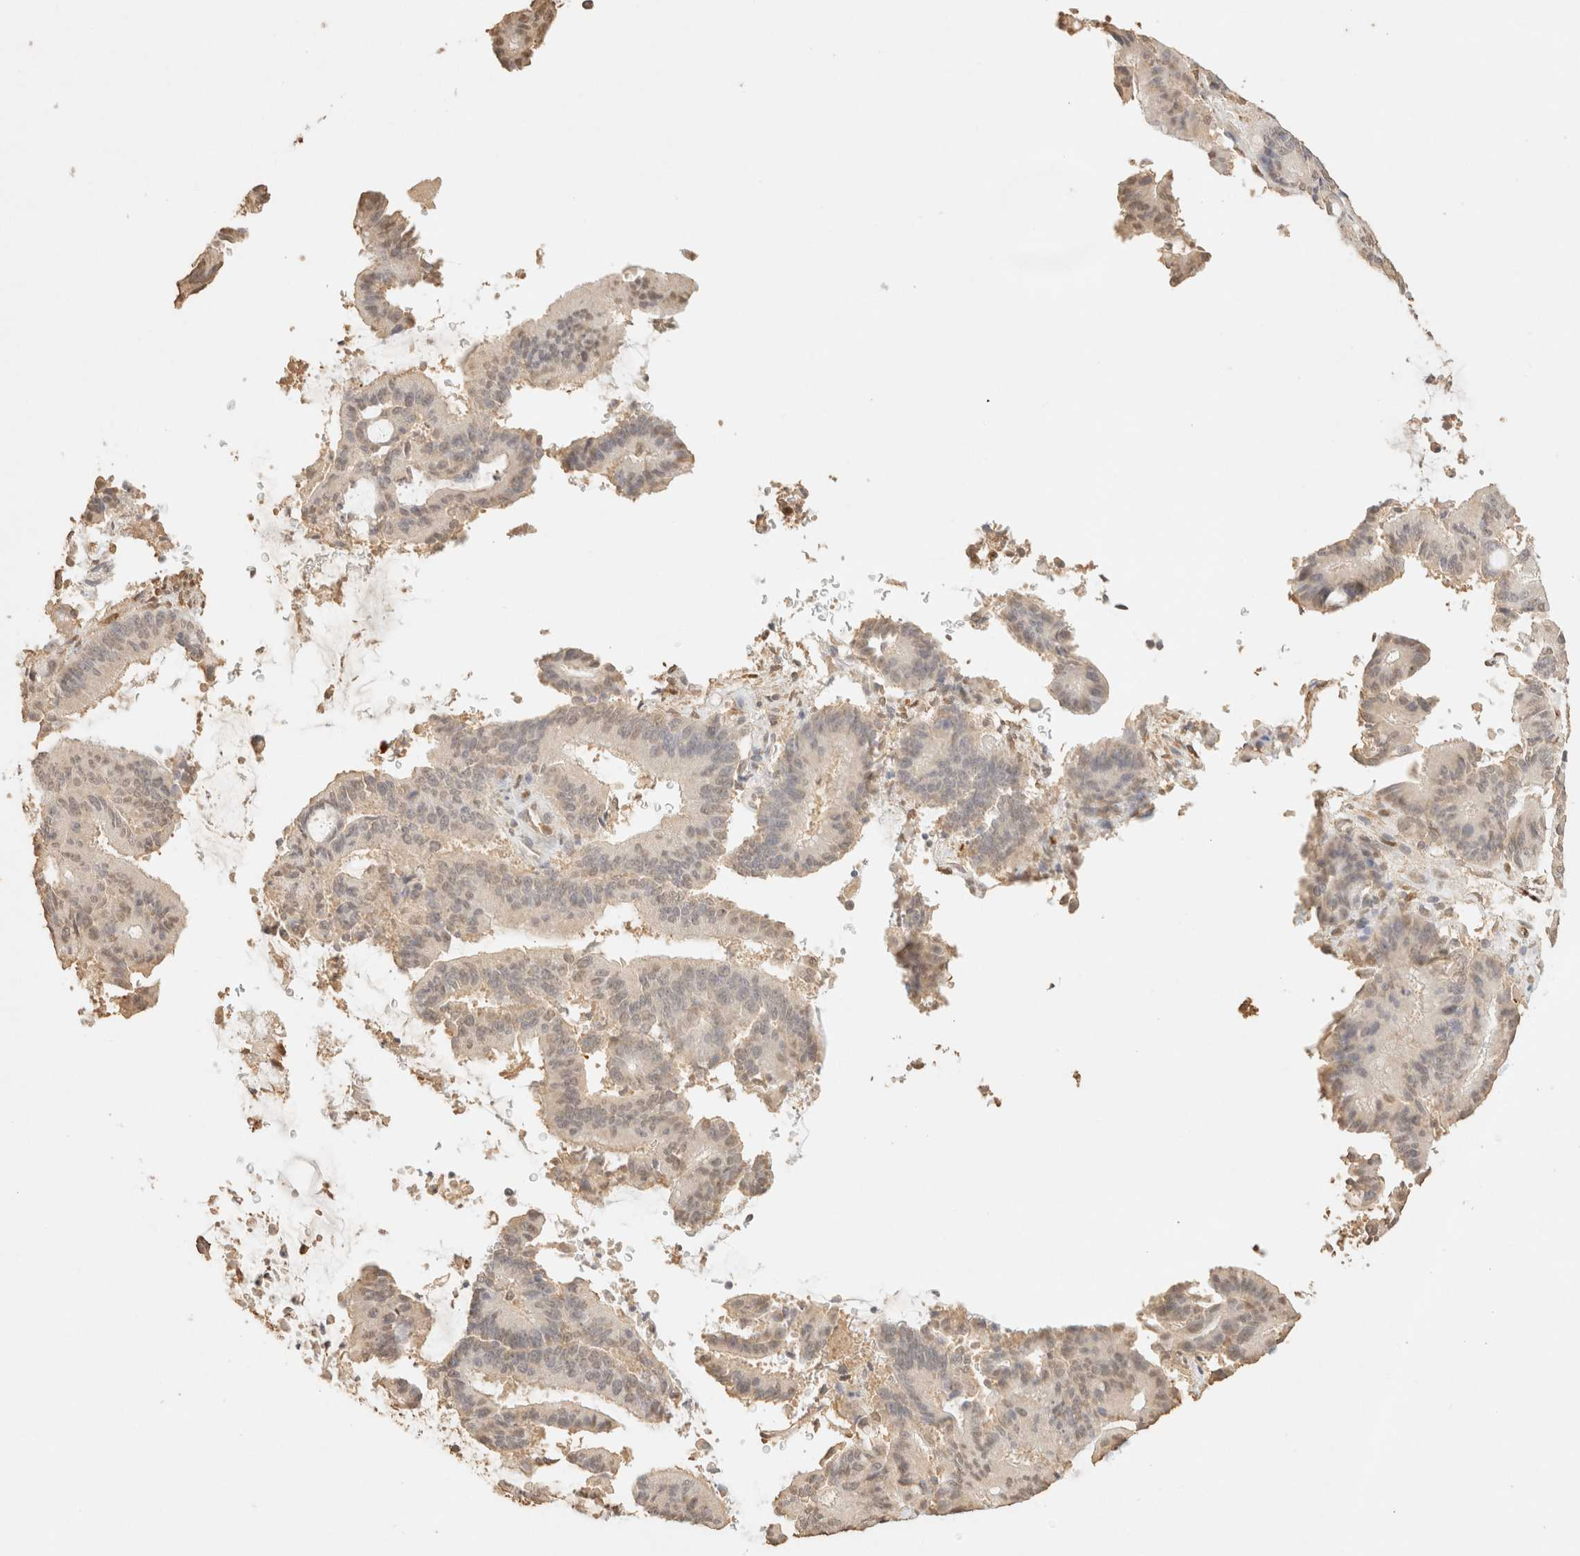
{"staining": {"intensity": "weak", "quantity": "<25%", "location": "nuclear"}, "tissue": "liver cancer", "cell_type": "Tumor cells", "image_type": "cancer", "snomed": [{"axis": "morphology", "description": "Cholangiocarcinoma"}, {"axis": "topography", "description": "Liver"}], "caption": "Tumor cells show no significant protein staining in liver cancer (cholangiocarcinoma).", "gene": "S100A13", "patient": {"sex": "female", "age": 73}}